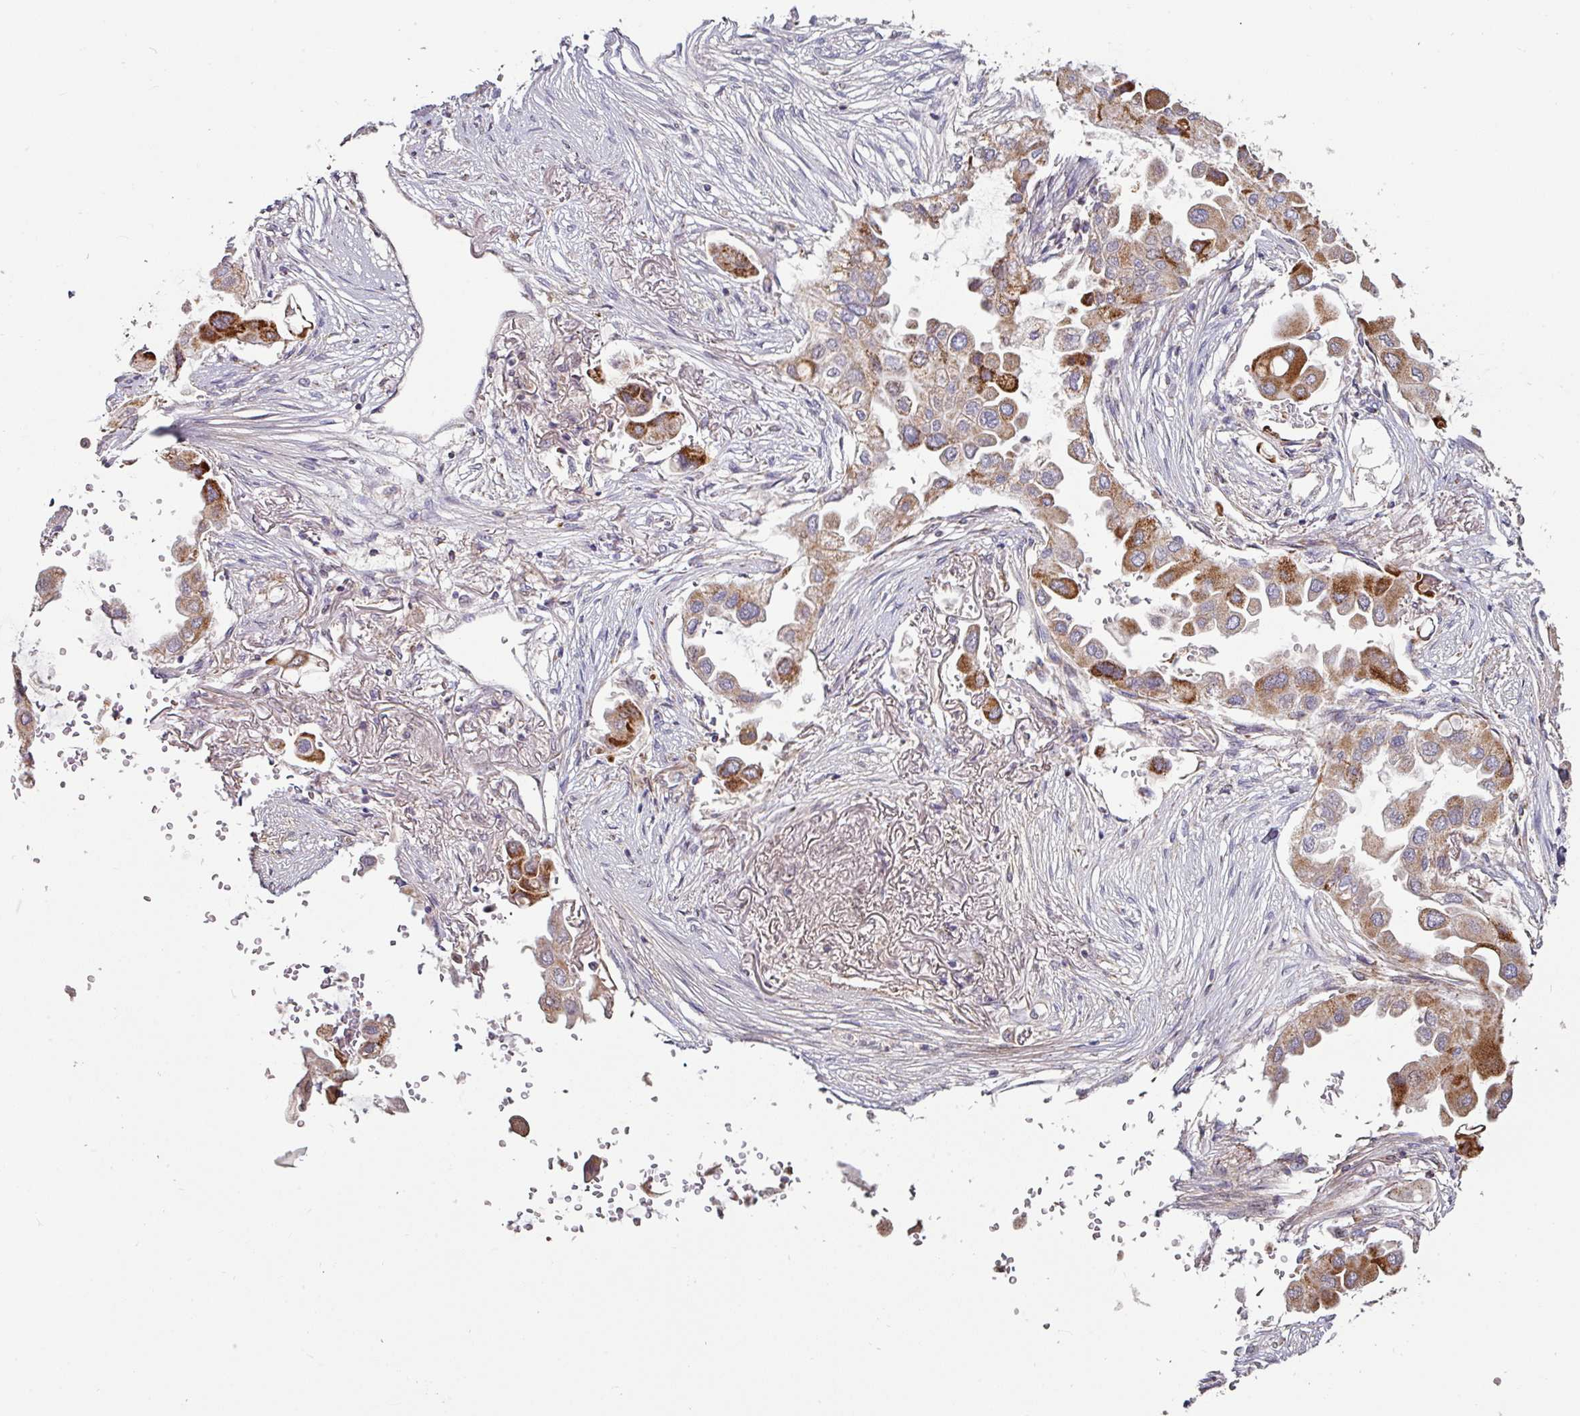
{"staining": {"intensity": "strong", "quantity": "25%-75%", "location": "cytoplasmic/membranous"}, "tissue": "lung cancer", "cell_type": "Tumor cells", "image_type": "cancer", "snomed": [{"axis": "morphology", "description": "Adenocarcinoma, NOS"}, {"axis": "topography", "description": "Lung"}], "caption": "A brown stain labels strong cytoplasmic/membranous staining of a protein in lung cancer (adenocarcinoma) tumor cells. (DAB IHC with brightfield microscopy, high magnification).", "gene": "OR2D3", "patient": {"sex": "female", "age": 76}}